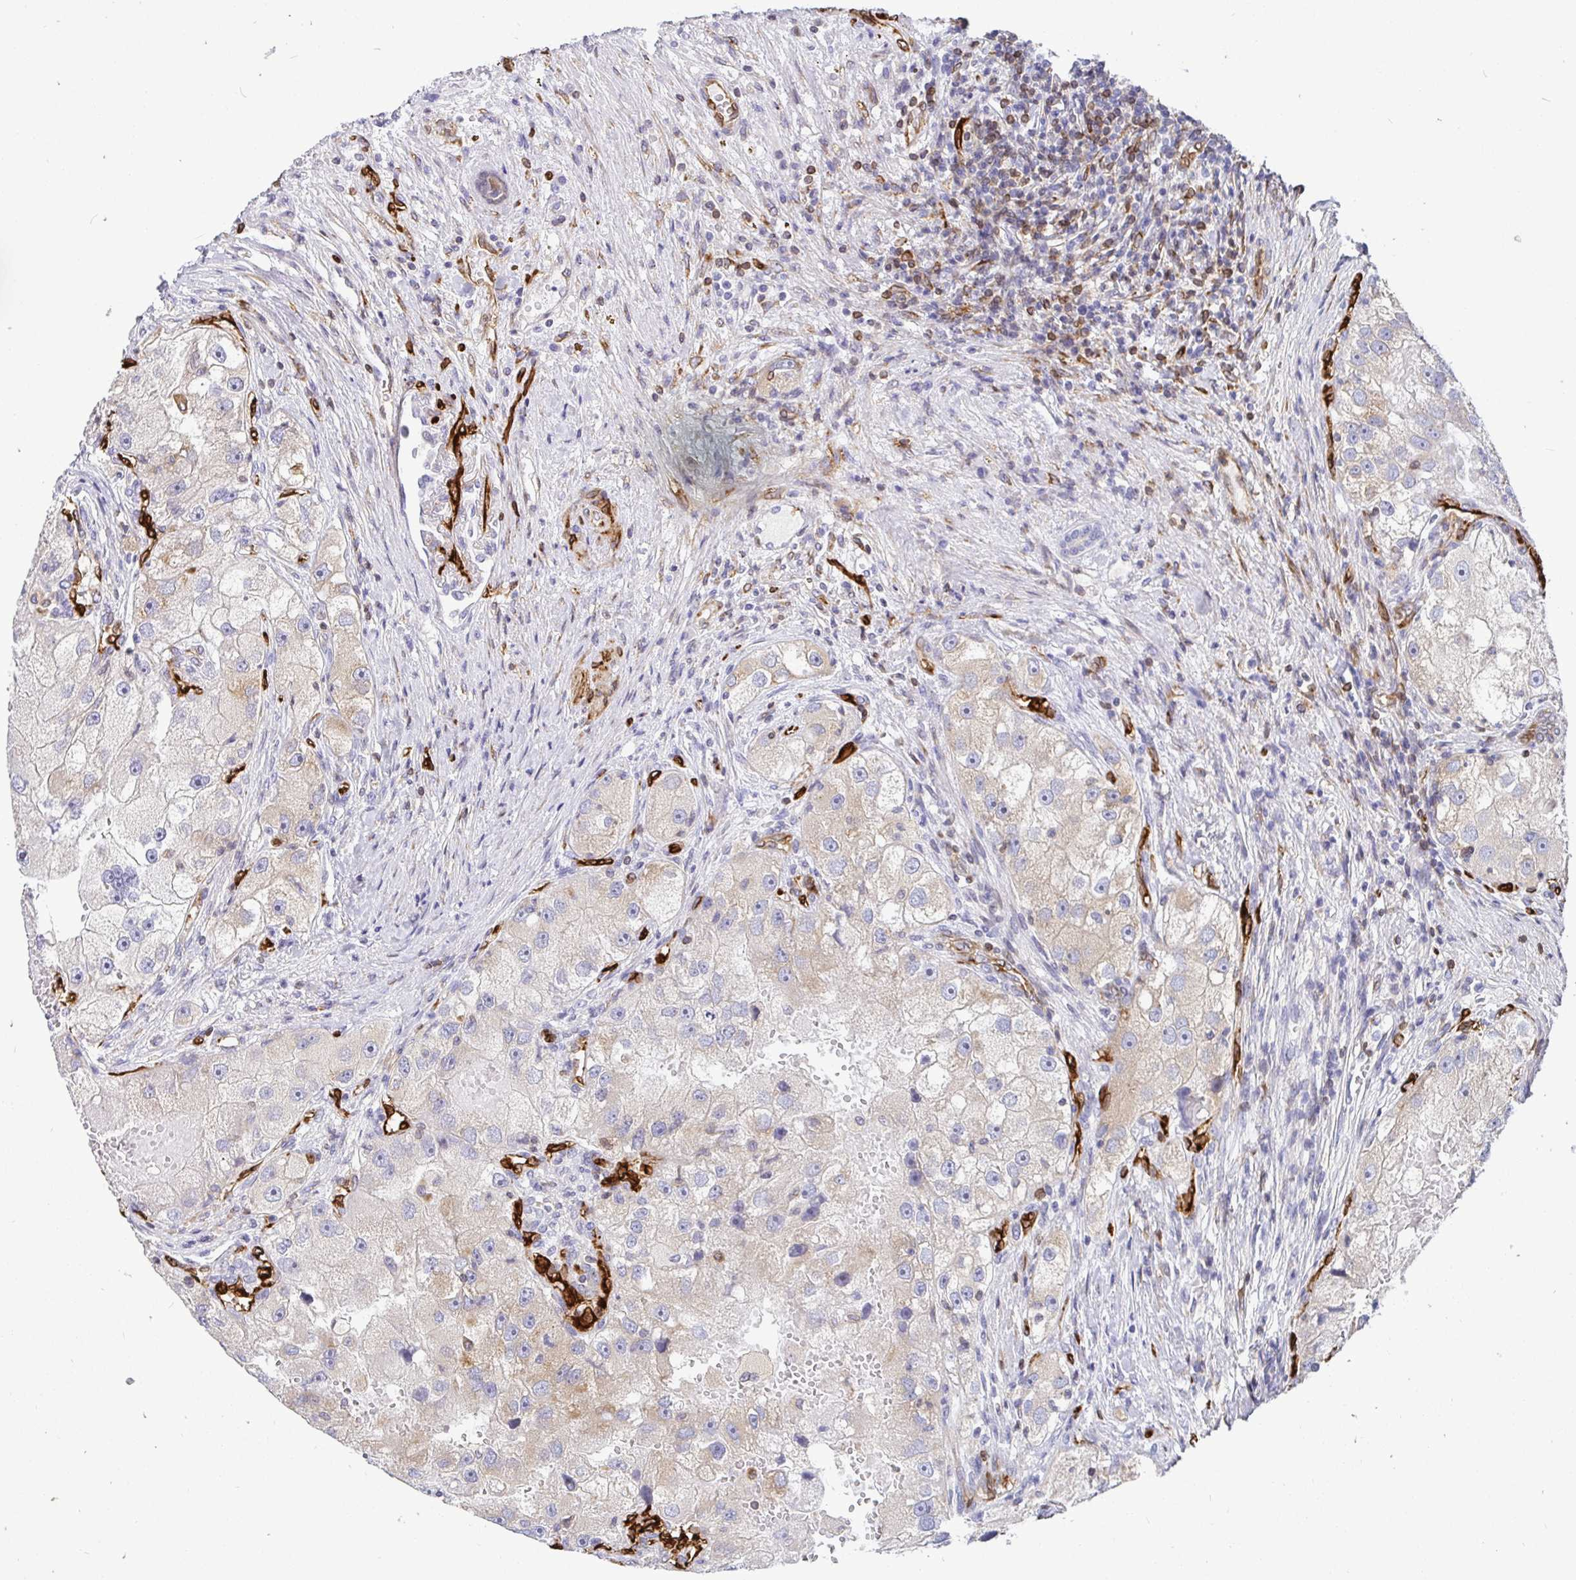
{"staining": {"intensity": "weak", "quantity": ">75%", "location": "cytoplasmic/membranous"}, "tissue": "renal cancer", "cell_type": "Tumor cells", "image_type": "cancer", "snomed": [{"axis": "morphology", "description": "Adenocarcinoma, NOS"}, {"axis": "topography", "description": "Kidney"}], "caption": "An immunohistochemistry (IHC) histopathology image of neoplastic tissue is shown. Protein staining in brown labels weak cytoplasmic/membranous positivity in renal cancer within tumor cells. (DAB IHC, brown staining for protein, blue staining for nuclei).", "gene": "TP53I11", "patient": {"sex": "male", "age": 63}}